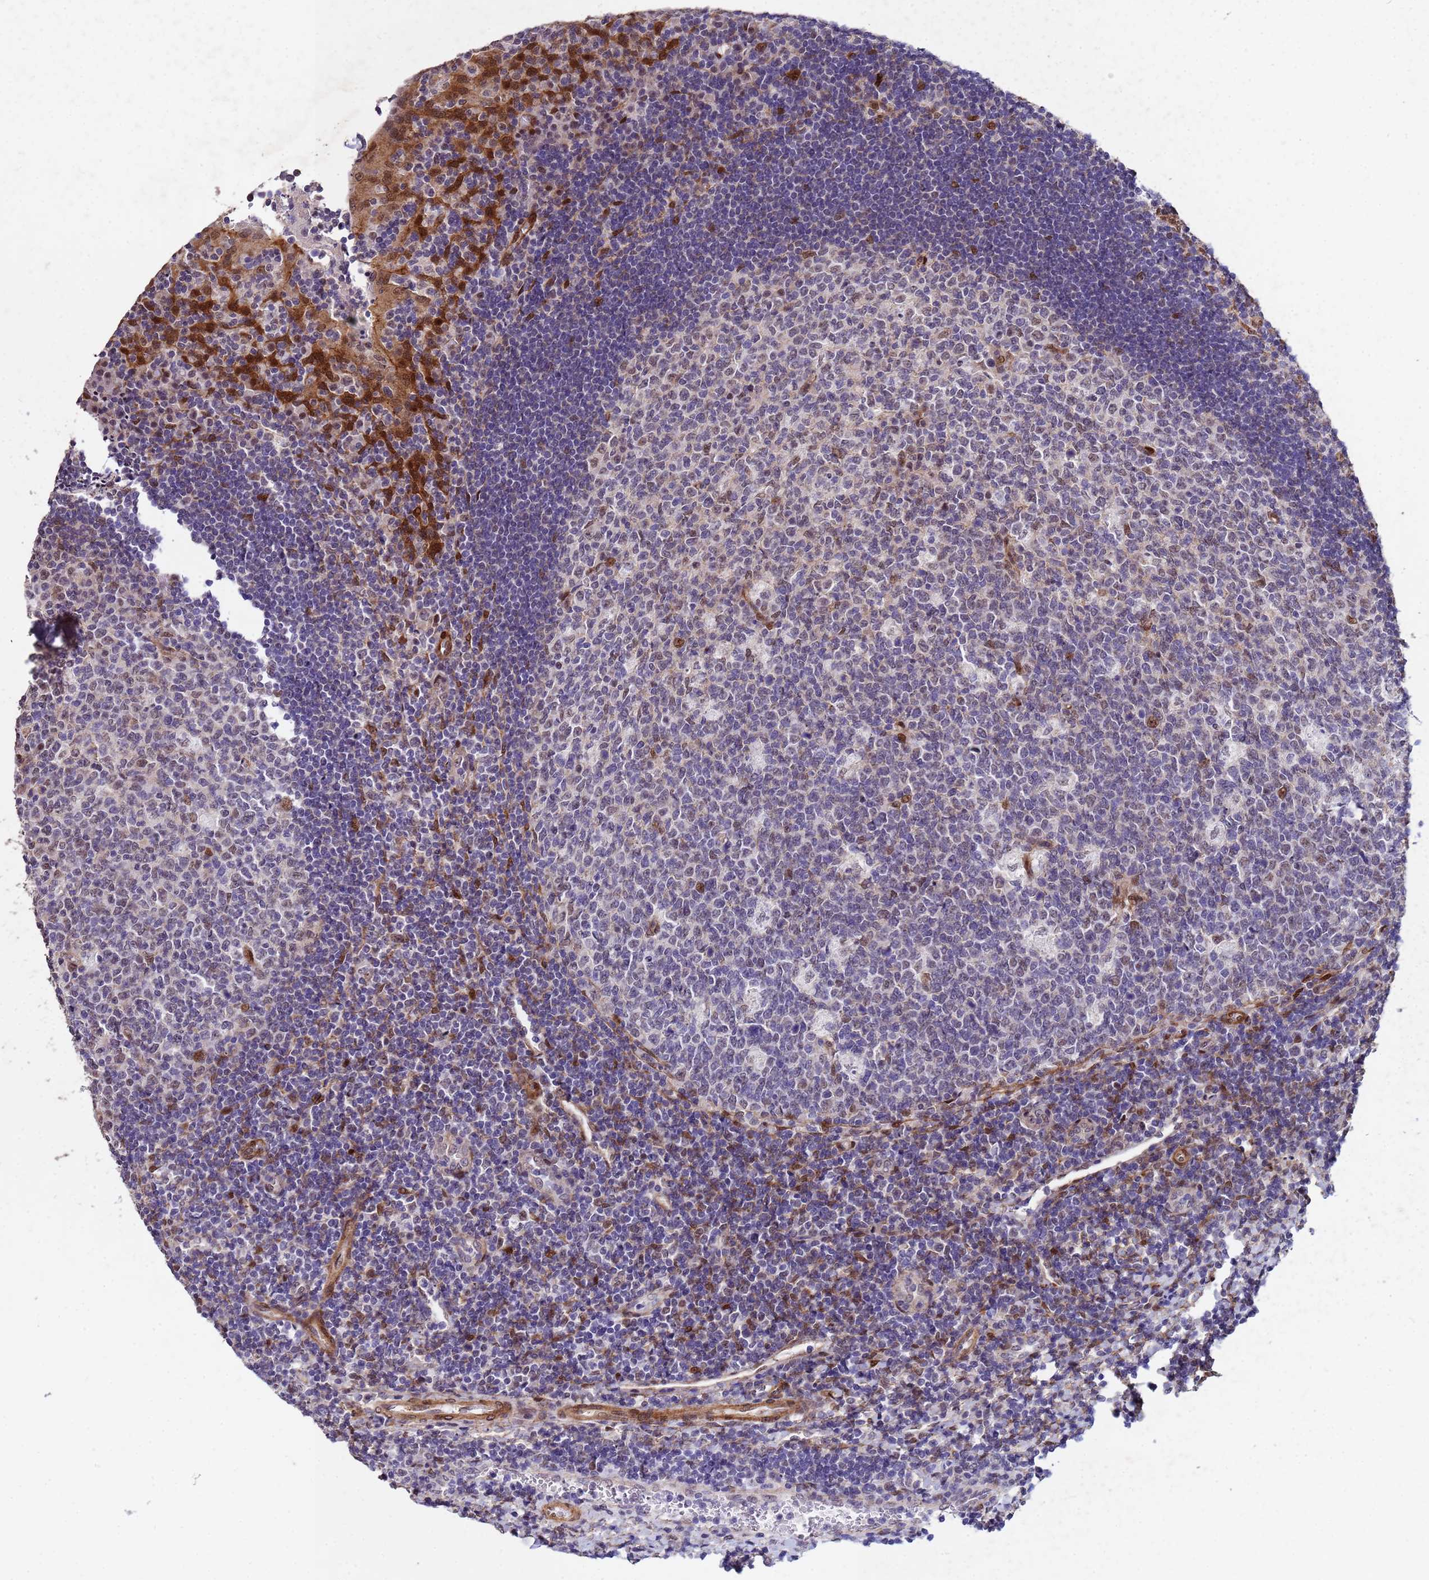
{"staining": {"intensity": "weak", "quantity": "25%-75%", "location": "nuclear"}, "tissue": "tonsil", "cell_type": "Germinal center cells", "image_type": "normal", "snomed": [{"axis": "morphology", "description": "Normal tissue, NOS"}, {"axis": "topography", "description": "Tonsil"}], "caption": "Immunohistochemical staining of unremarkable tonsil reveals 25%-75% levels of weak nuclear protein positivity in approximately 25%-75% of germinal center cells.", "gene": "TRIP6", "patient": {"sex": "male", "age": 17}}